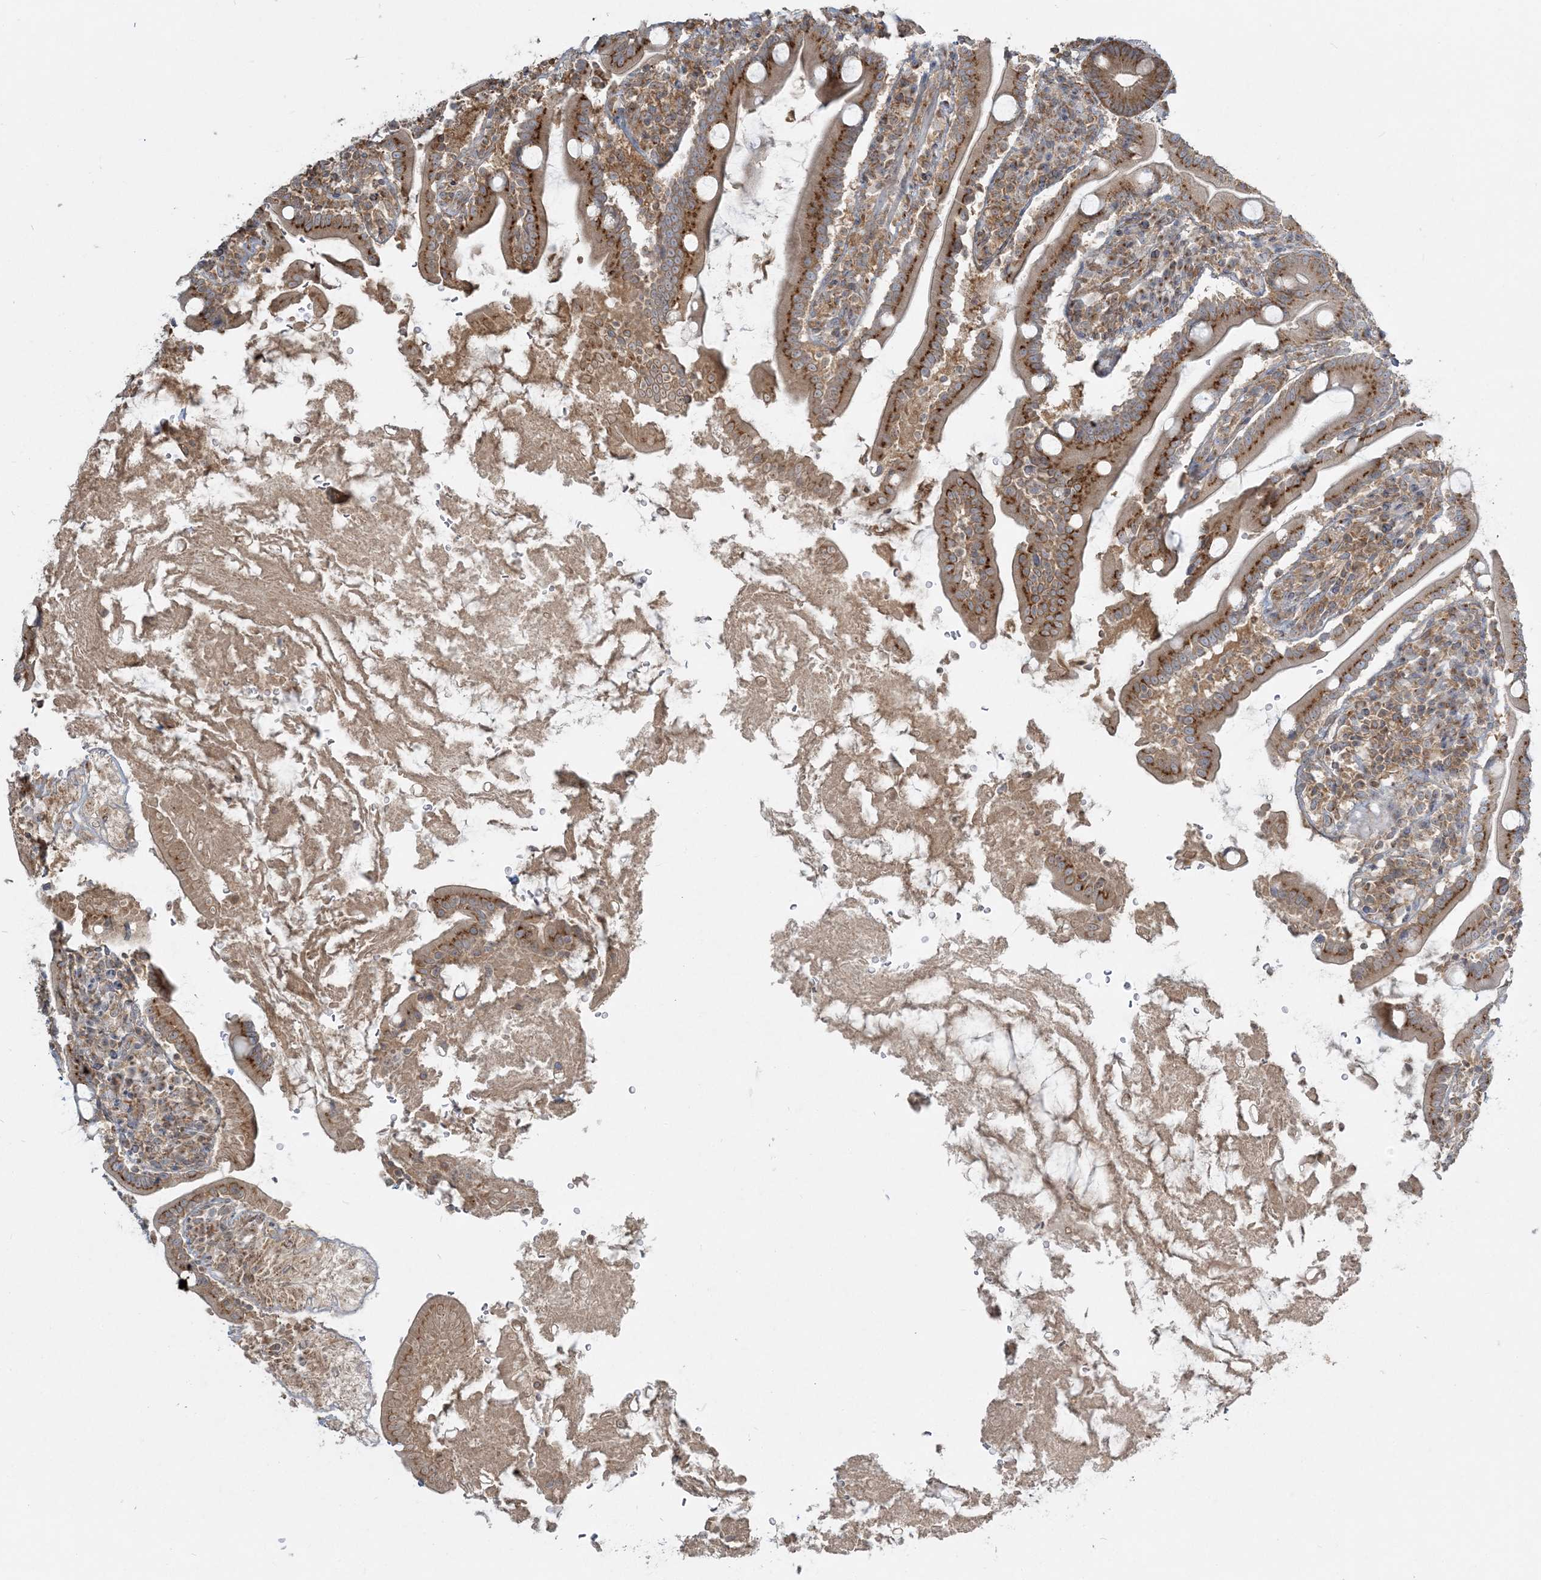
{"staining": {"intensity": "strong", "quantity": ">75%", "location": "cytoplasmic/membranous"}, "tissue": "duodenum", "cell_type": "Glandular cells", "image_type": "normal", "snomed": [{"axis": "morphology", "description": "Normal tissue, NOS"}, {"axis": "topography", "description": "Duodenum"}], "caption": "Strong cytoplasmic/membranous expression is identified in approximately >75% of glandular cells in unremarkable duodenum.", "gene": "AP1AR", "patient": {"sex": "male", "age": 35}}